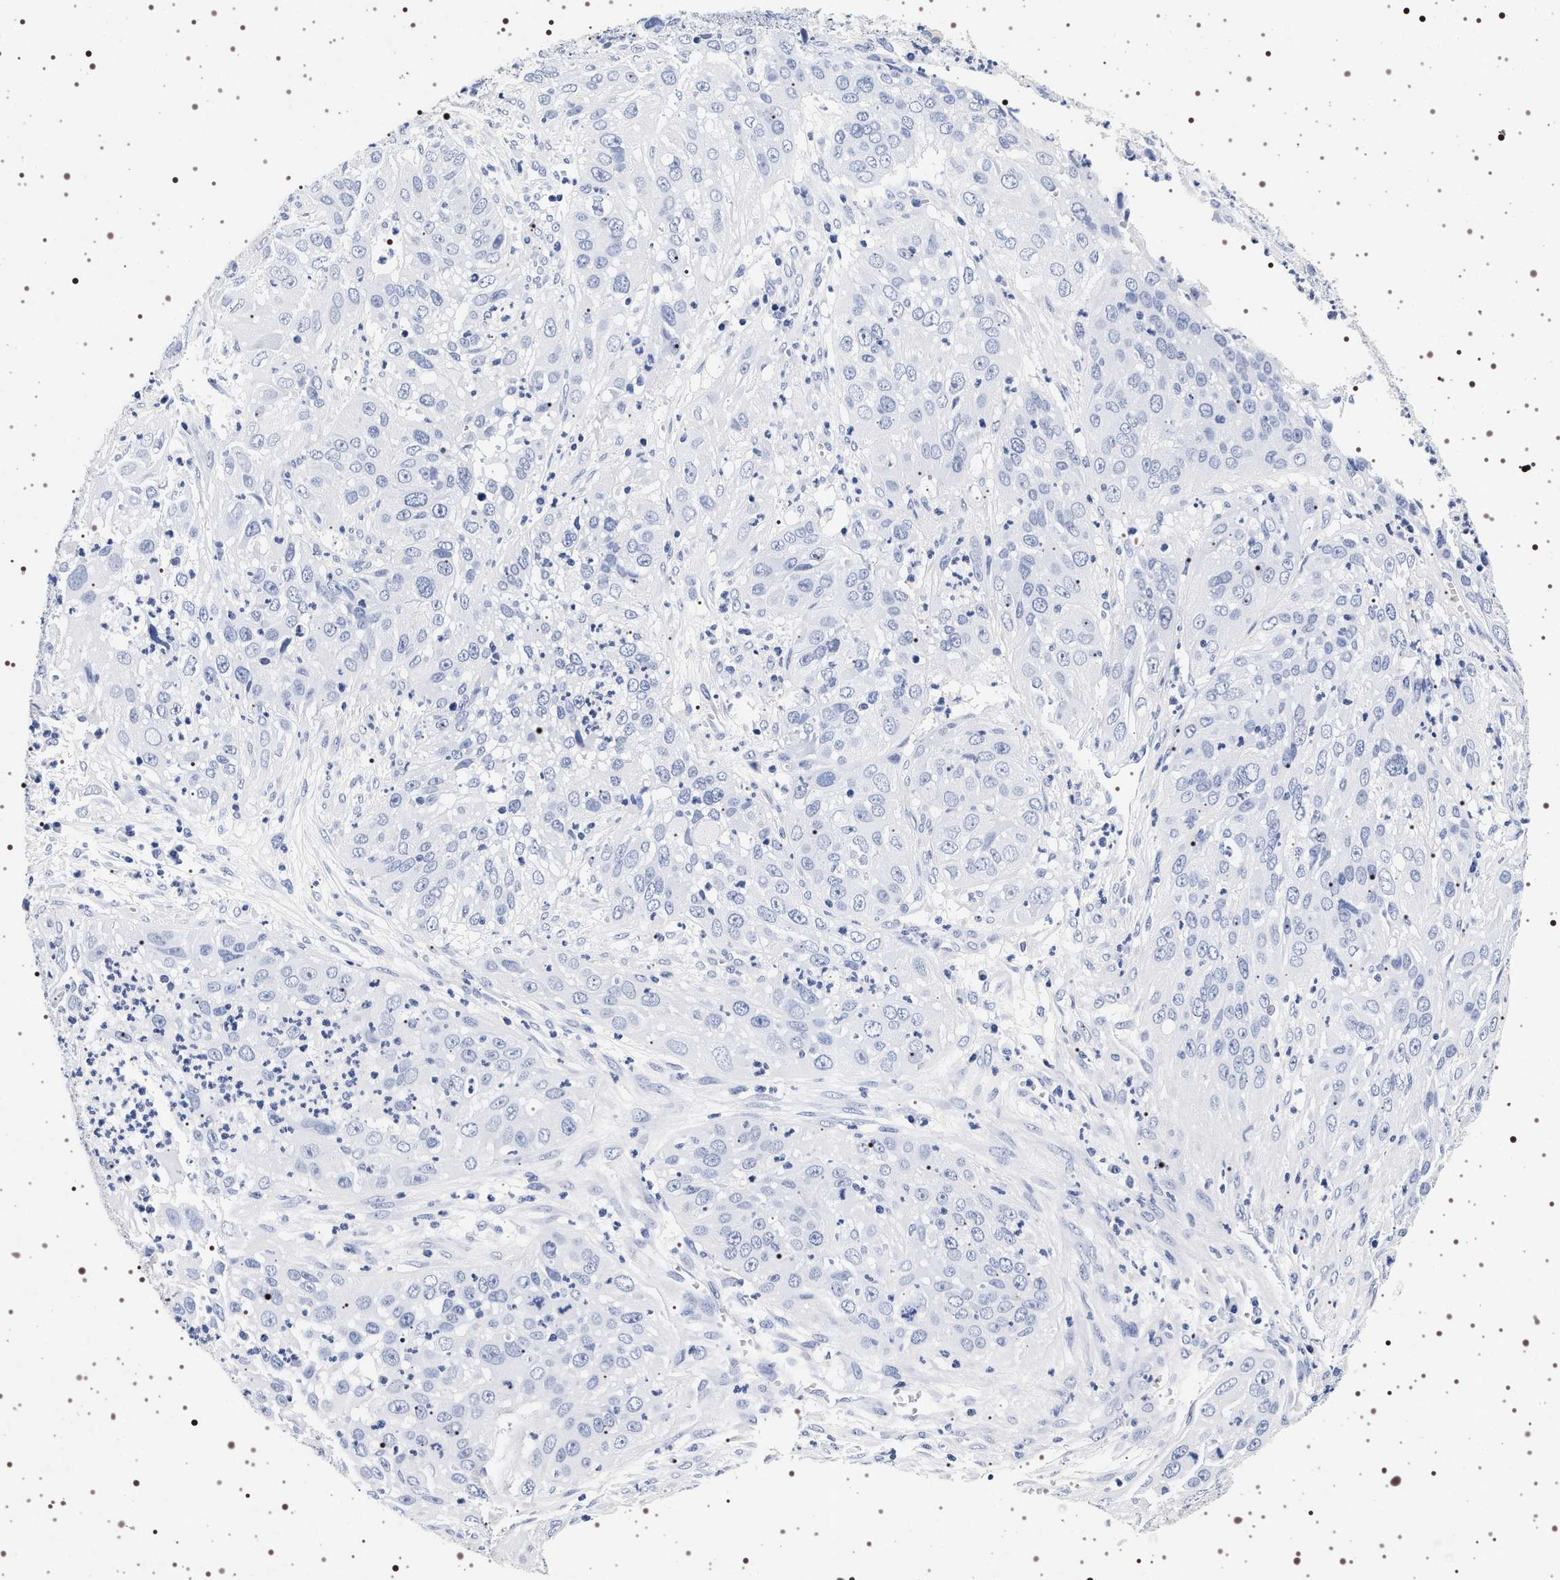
{"staining": {"intensity": "negative", "quantity": "none", "location": "none"}, "tissue": "cervical cancer", "cell_type": "Tumor cells", "image_type": "cancer", "snomed": [{"axis": "morphology", "description": "Squamous cell carcinoma, NOS"}, {"axis": "topography", "description": "Cervix"}], "caption": "DAB (3,3'-diaminobenzidine) immunohistochemical staining of squamous cell carcinoma (cervical) shows no significant positivity in tumor cells.", "gene": "SYN1", "patient": {"sex": "female", "age": 32}}